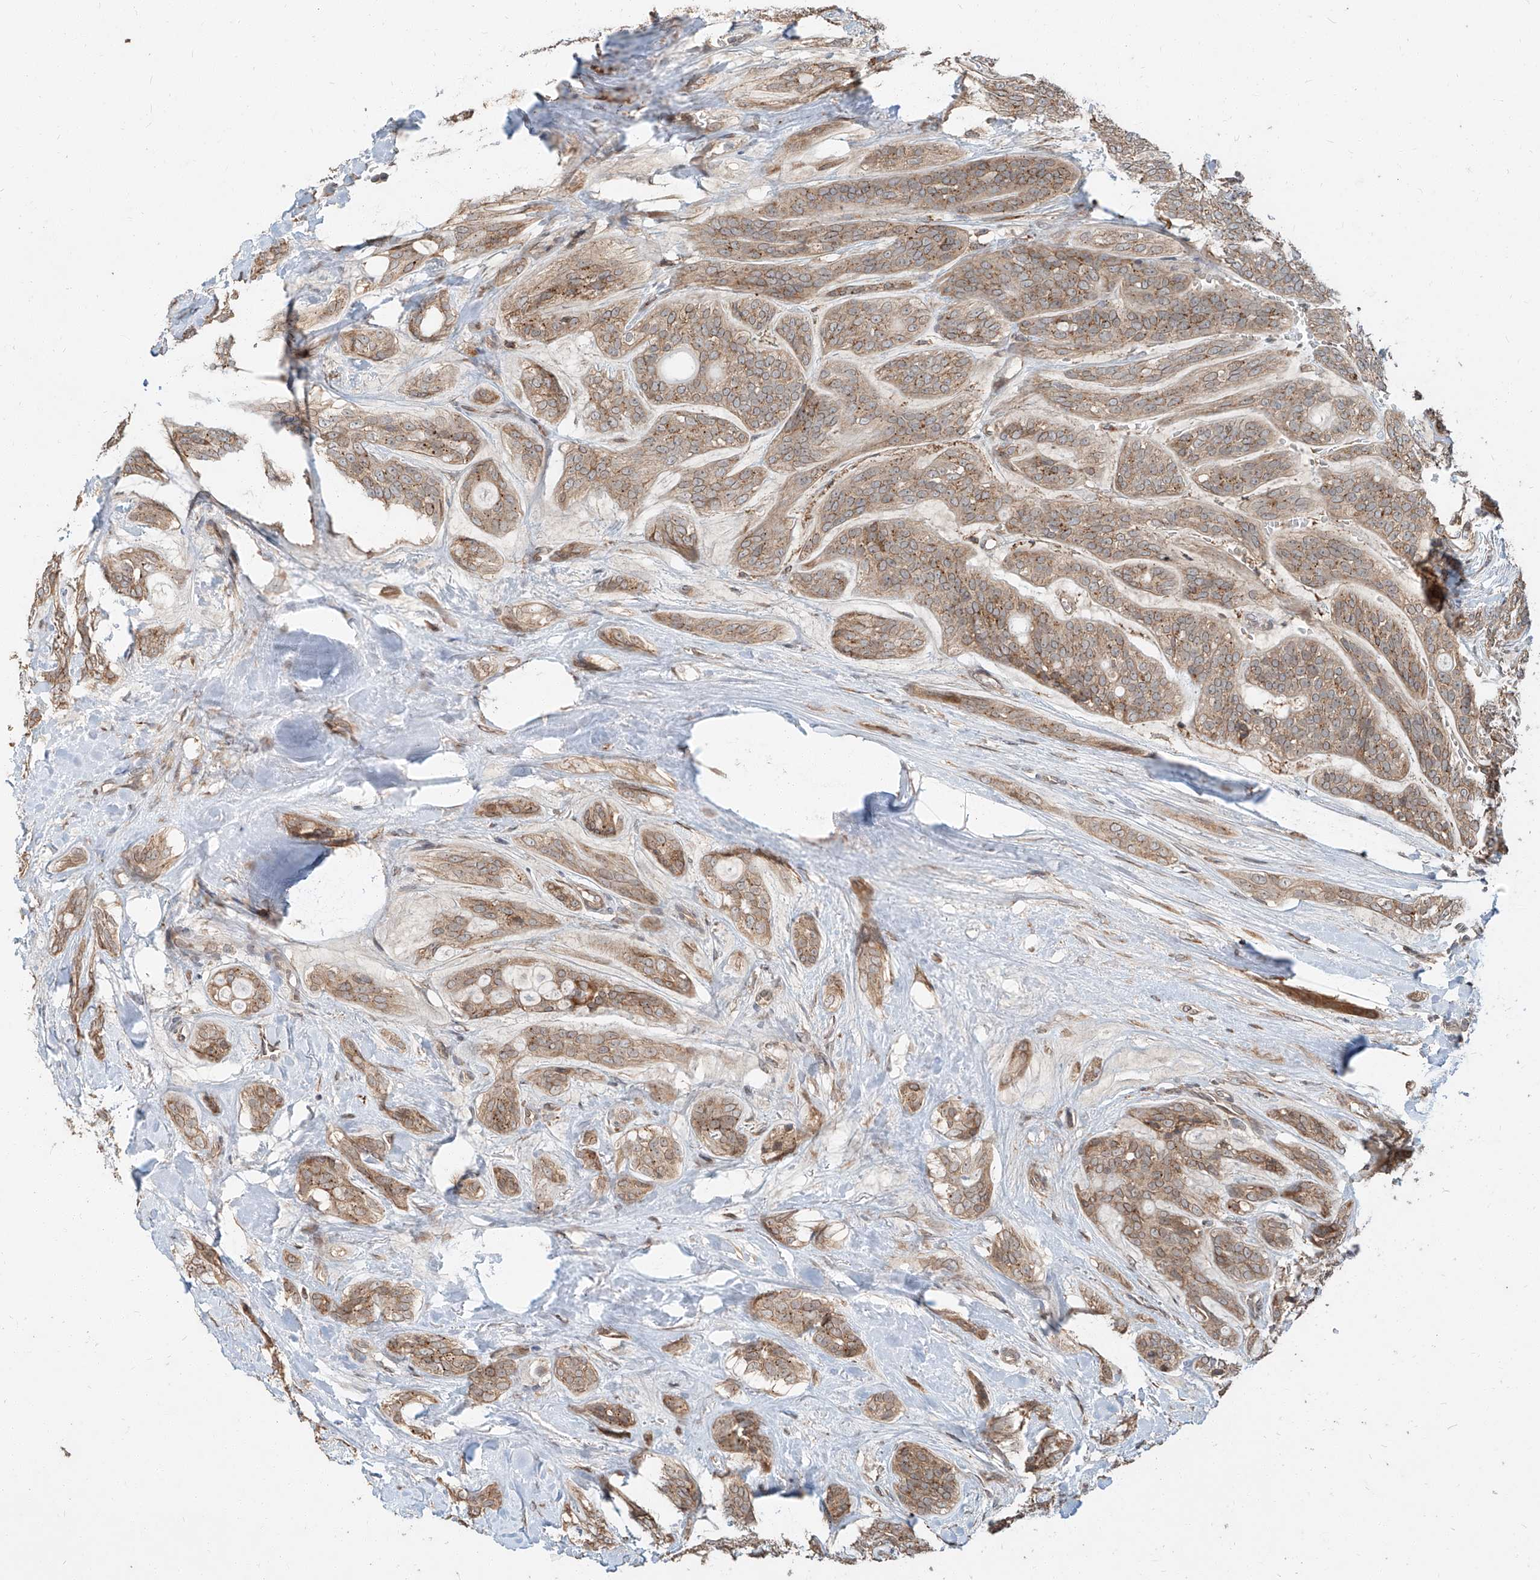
{"staining": {"intensity": "moderate", "quantity": ">75%", "location": "cytoplasmic/membranous"}, "tissue": "head and neck cancer", "cell_type": "Tumor cells", "image_type": "cancer", "snomed": [{"axis": "morphology", "description": "Adenocarcinoma, NOS"}, {"axis": "topography", "description": "Head-Neck"}], "caption": "Immunohistochemical staining of head and neck adenocarcinoma reveals moderate cytoplasmic/membranous protein positivity in about >75% of tumor cells. (IHC, brightfield microscopy, high magnification).", "gene": "STX19", "patient": {"sex": "male", "age": 66}}